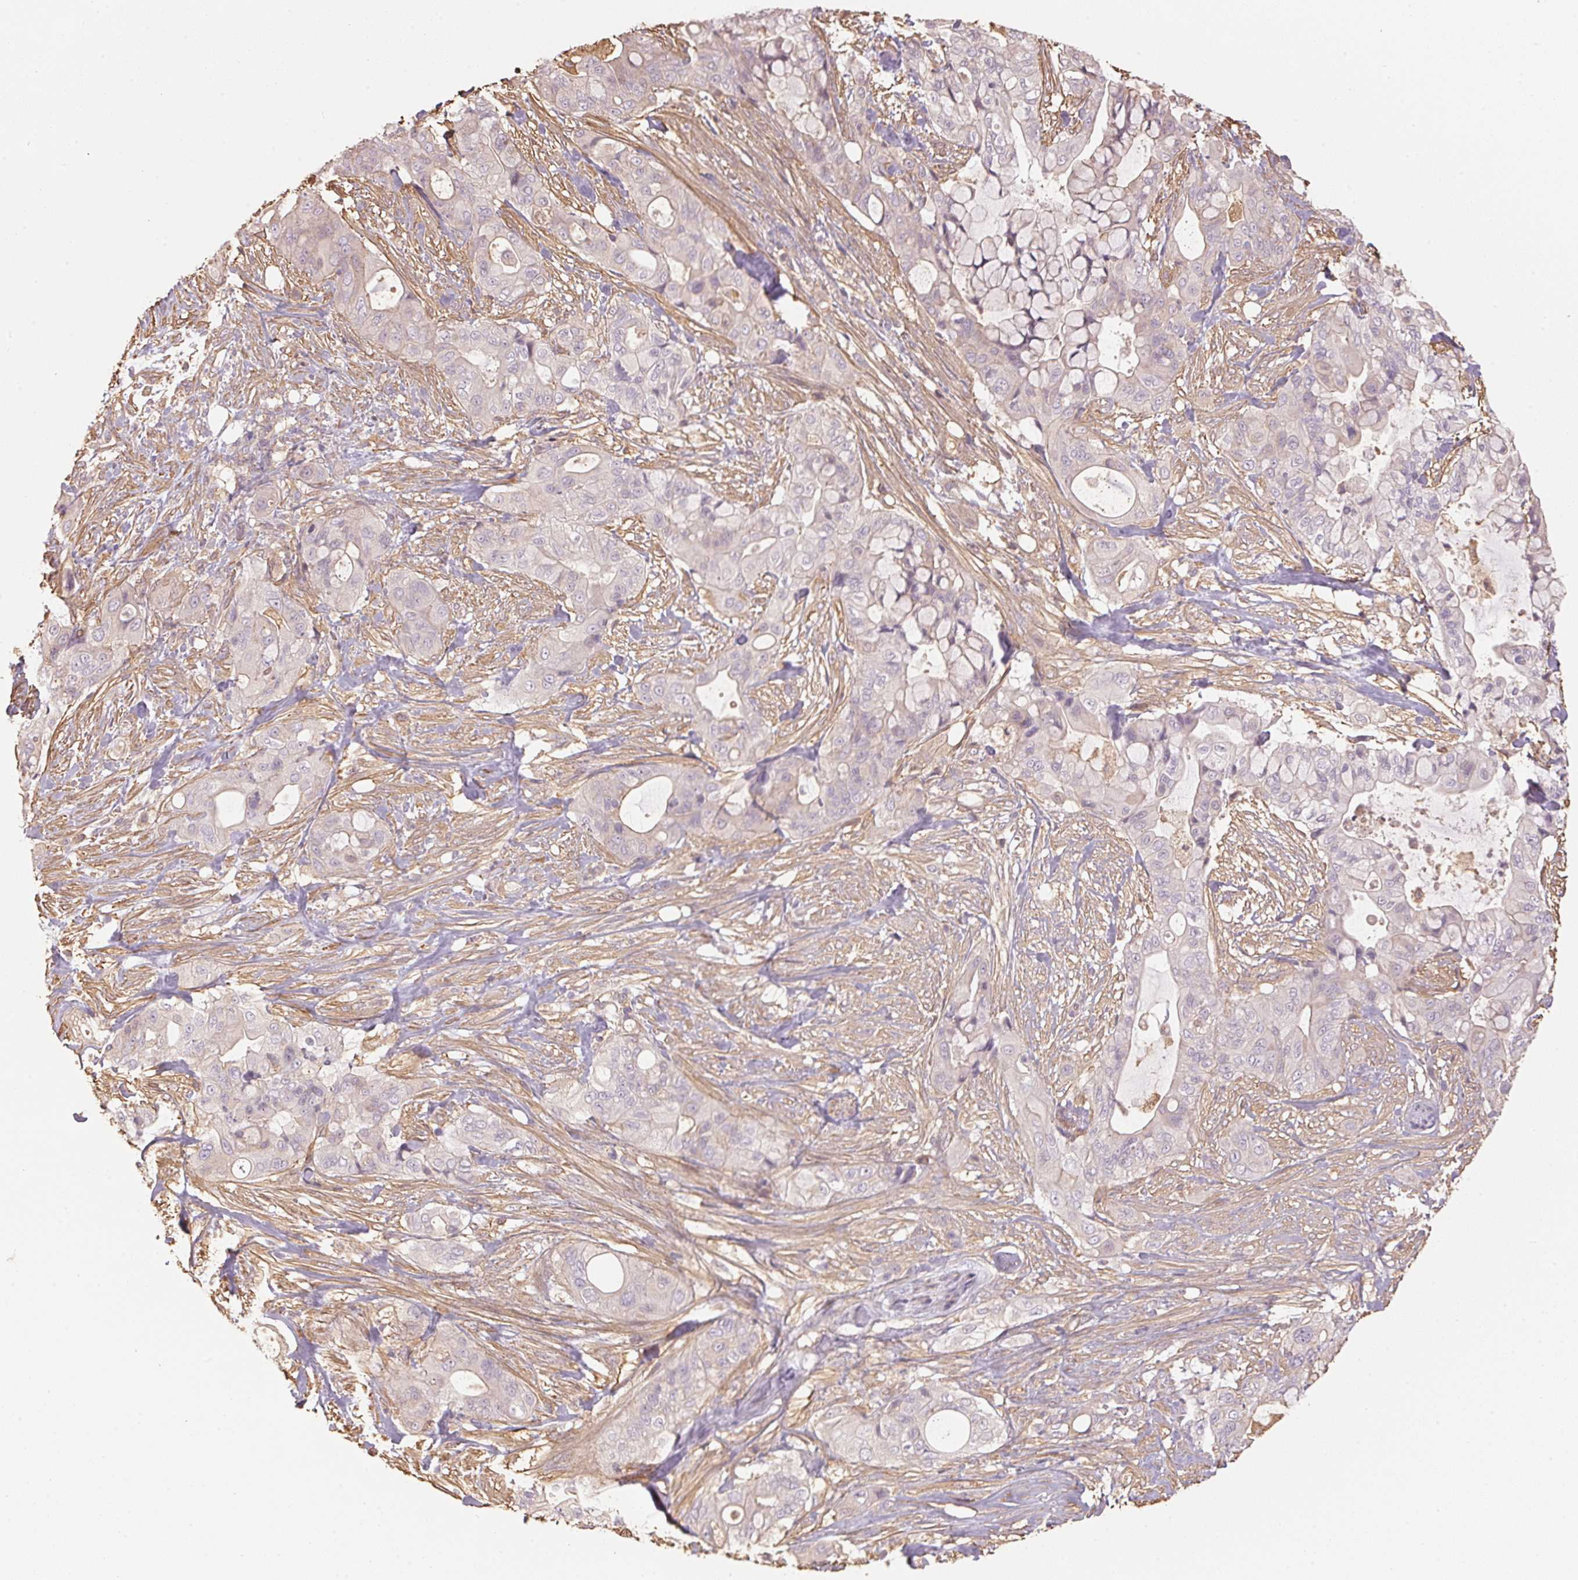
{"staining": {"intensity": "negative", "quantity": "none", "location": "none"}, "tissue": "pancreatic cancer", "cell_type": "Tumor cells", "image_type": "cancer", "snomed": [{"axis": "morphology", "description": "Adenocarcinoma, NOS"}, {"axis": "topography", "description": "Pancreas"}], "caption": "Adenocarcinoma (pancreatic) was stained to show a protein in brown. There is no significant staining in tumor cells.", "gene": "QDPR", "patient": {"sex": "male", "age": 71}}